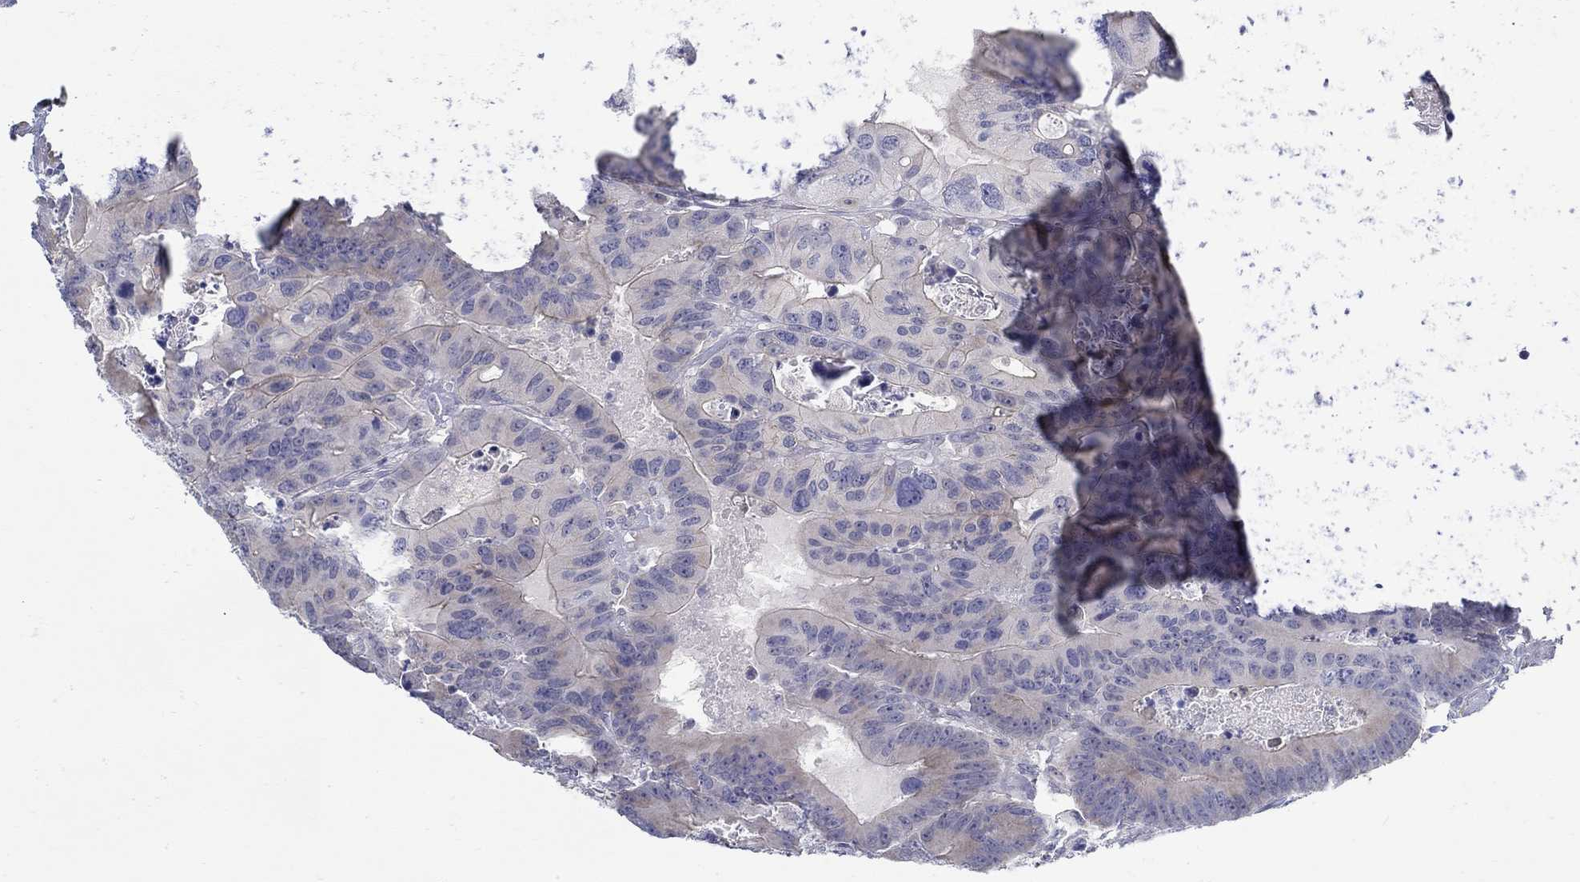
{"staining": {"intensity": "negative", "quantity": "none", "location": "none"}, "tissue": "colorectal cancer", "cell_type": "Tumor cells", "image_type": "cancer", "snomed": [{"axis": "morphology", "description": "Adenocarcinoma, NOS"}, {"axis": "topography", "description": "Rectum"}], "caption": "Immunohistochemistry image of neoplastic tissue: colorectal cancer (adenocarcinoma) stained with DAB (3,3'-diaminobenzidine) reveals no significant protein positivity in tumor cells.", "gene": "ABCA4", "patient": {"sex": "male", "age": 64}}